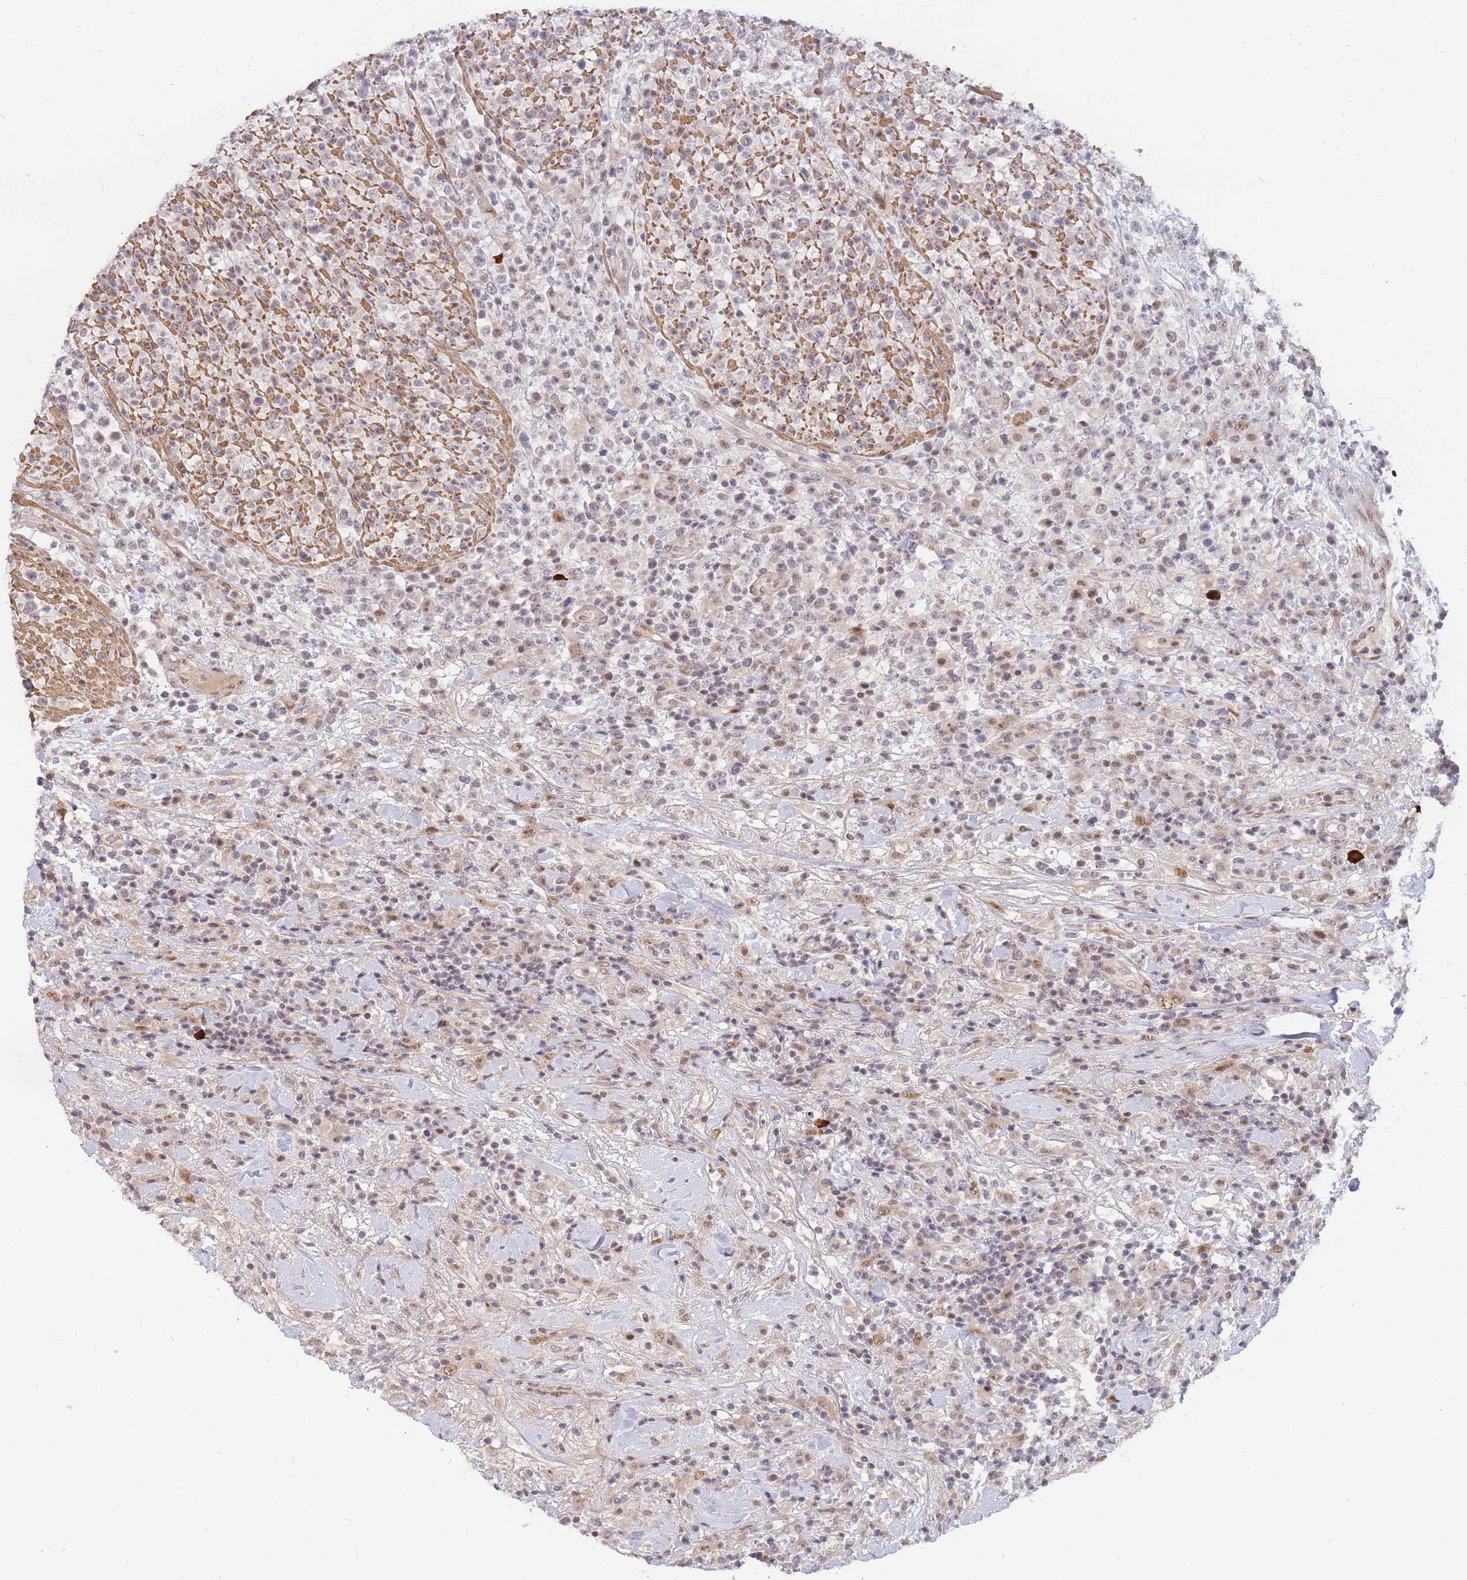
{"staining": {"intensity": "moderate", "quantity": "<25%", "location": "nuclear"}, "tissue": "lymphoma", "cell_type": "Tumor cells", "image_type": "cancer", "snomed": [{"axis": "morphology", "description": "Malignant lymphoma, non-Hodgkin's type, High grade"}, {"axis": "topography", "description": "Colon"}], "caption": "Protein expression analysis of high-grade malignant lymphoma, non-Hodgkin's type exhibits moderate nuclear staining in approximately <25% of tumor cells.", "gene": "ERICH6B", "patient": {"sex": "female", "age": 53}}